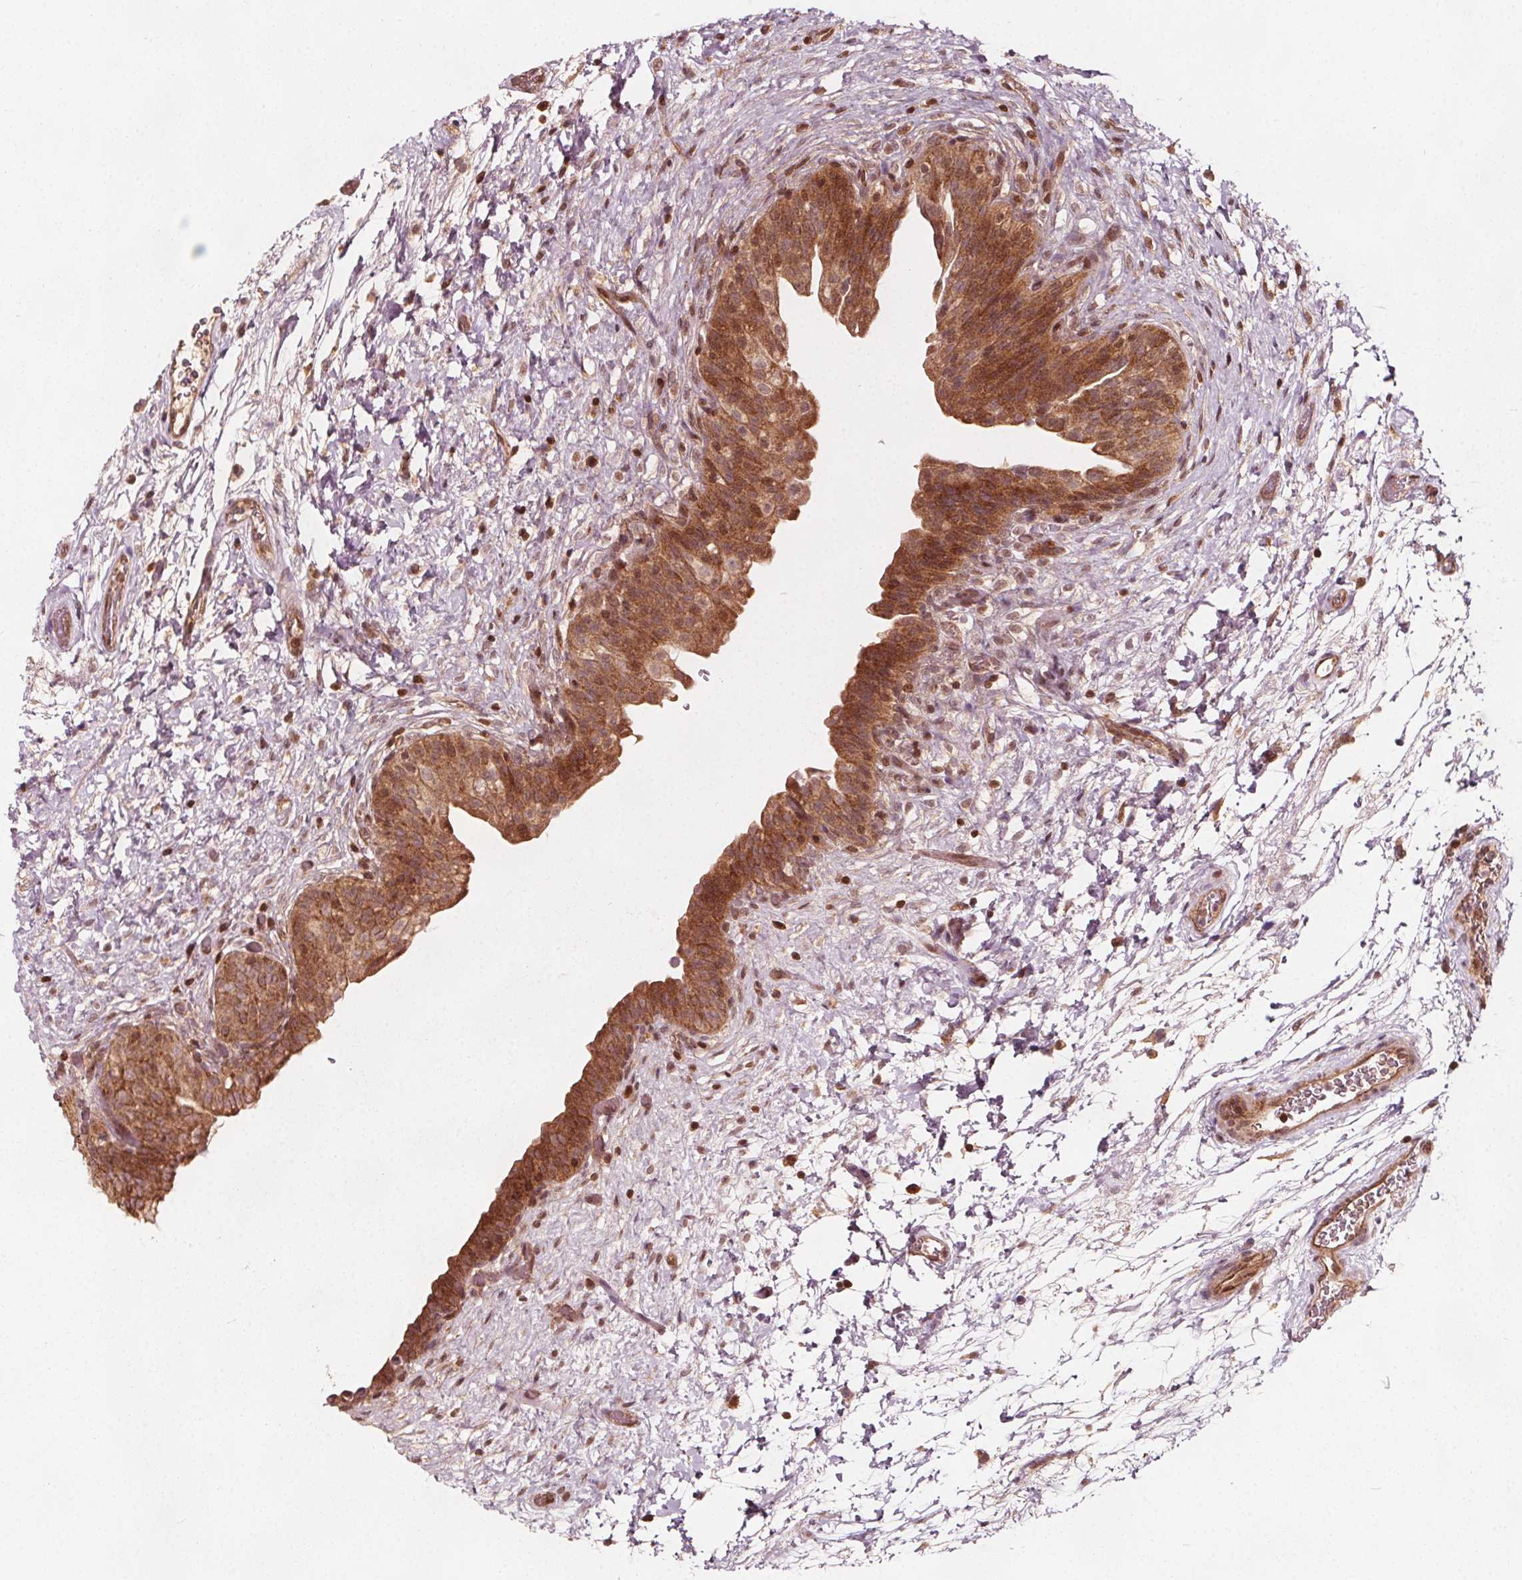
{"staining": {"intensity": "moderate", "quantity": ">75%", "location": "cytoplasmic/membranous,nuclear"}, "tissue": "urinary bladder", "cell_type": "Urothelial cells", "image_type": "normal", "snomed": [{"axis": "morphology", "description": "Normal tissue, NOS"}, {"axis": "topography", "description": "Urinary bladder"}], "caption": "A micrograph of urinary bladder stained for a protein exhibits moderate cytoplasmic/membranous,nuclear brown staining in urothelial cells. (brown staining indicates protein expression, while blue staining denotes nuclei).", "gene": "AIP", "patient": {"sex": "male", "age": 69}}